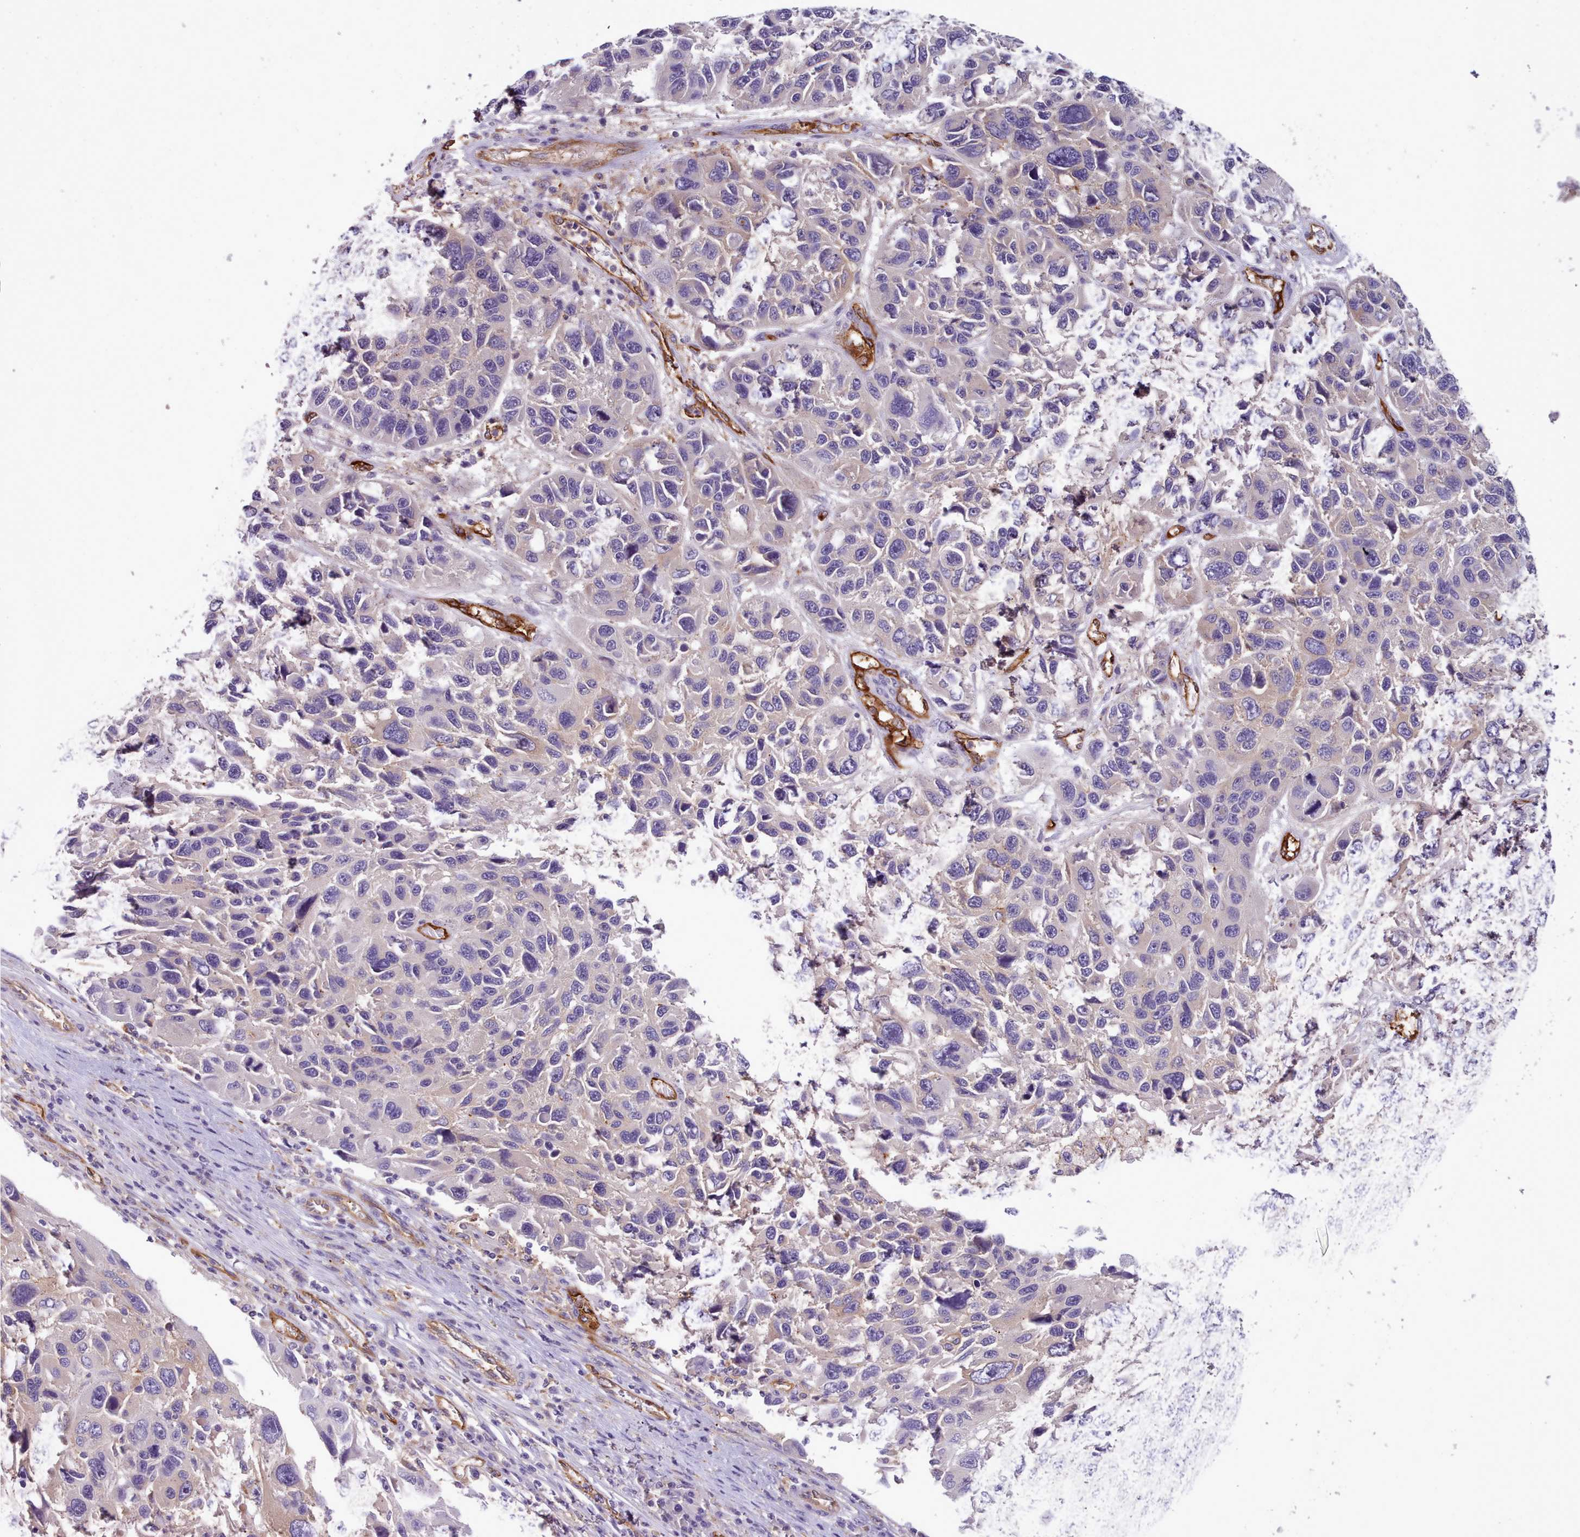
{"staining": {"intensity": "negative", "quantity": "none", "location": "none"}, "tissue": "melanoma", "cell_type": "Tumor cells", "image_type": "cancer", "snomed": [{"axis": "morphology", "description": "Malignant melanoma, NOS"}, {"axis": "topography", "description": "Skin"}], "caption": "The immunohistochemistry (IHC) micrograph has no significant expression in tumor cells of melanoma tissue.", "gene": "CD300LF", "patient": {"sex": "male", "age": 53}}